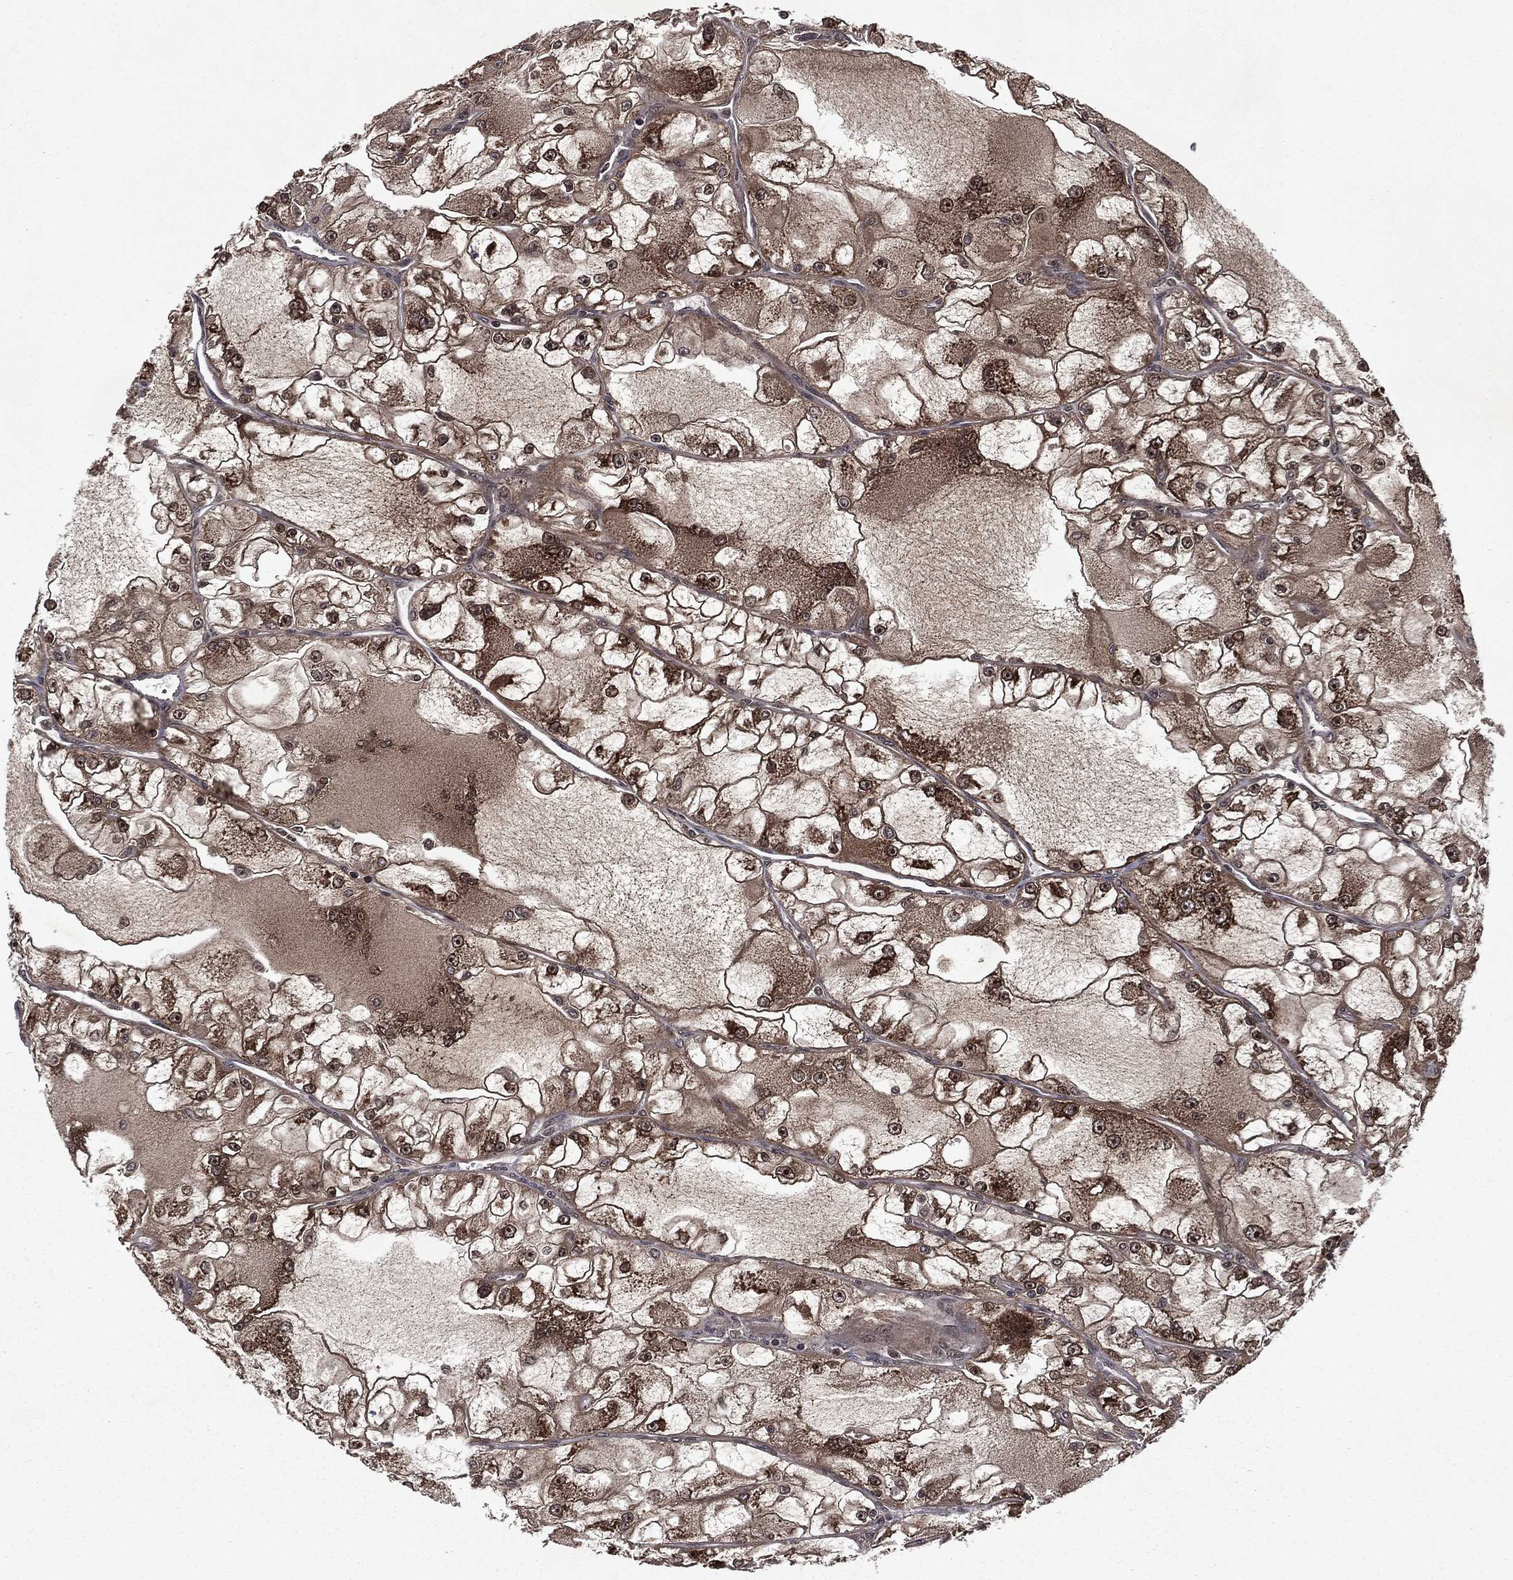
{"staining": {"intensity": "moderate", "quantity": ">75%", "location": "cytoplasmic/membranous,nuclear"}, "tissue": "renal cancer", "cell_type": "Tumor cells", "image_type": "cancer", "snomed": [{"axis": "morphology", "description": "Adenocarcinoma, NOS"}, {"axis": "topography", "description": "Kidney"}], "caption": "High-magnification brightfield microscopy of renal adenocarcinoma stained with DAB (brown) and counterstained with hematoxylin (blue). tumor cells exhibit moderate cytoplasmic/membranous and nuclear expression is present in about>75% of cells.", "gene": "STAU2", "patient": {"sex": "female", "age": 72}}